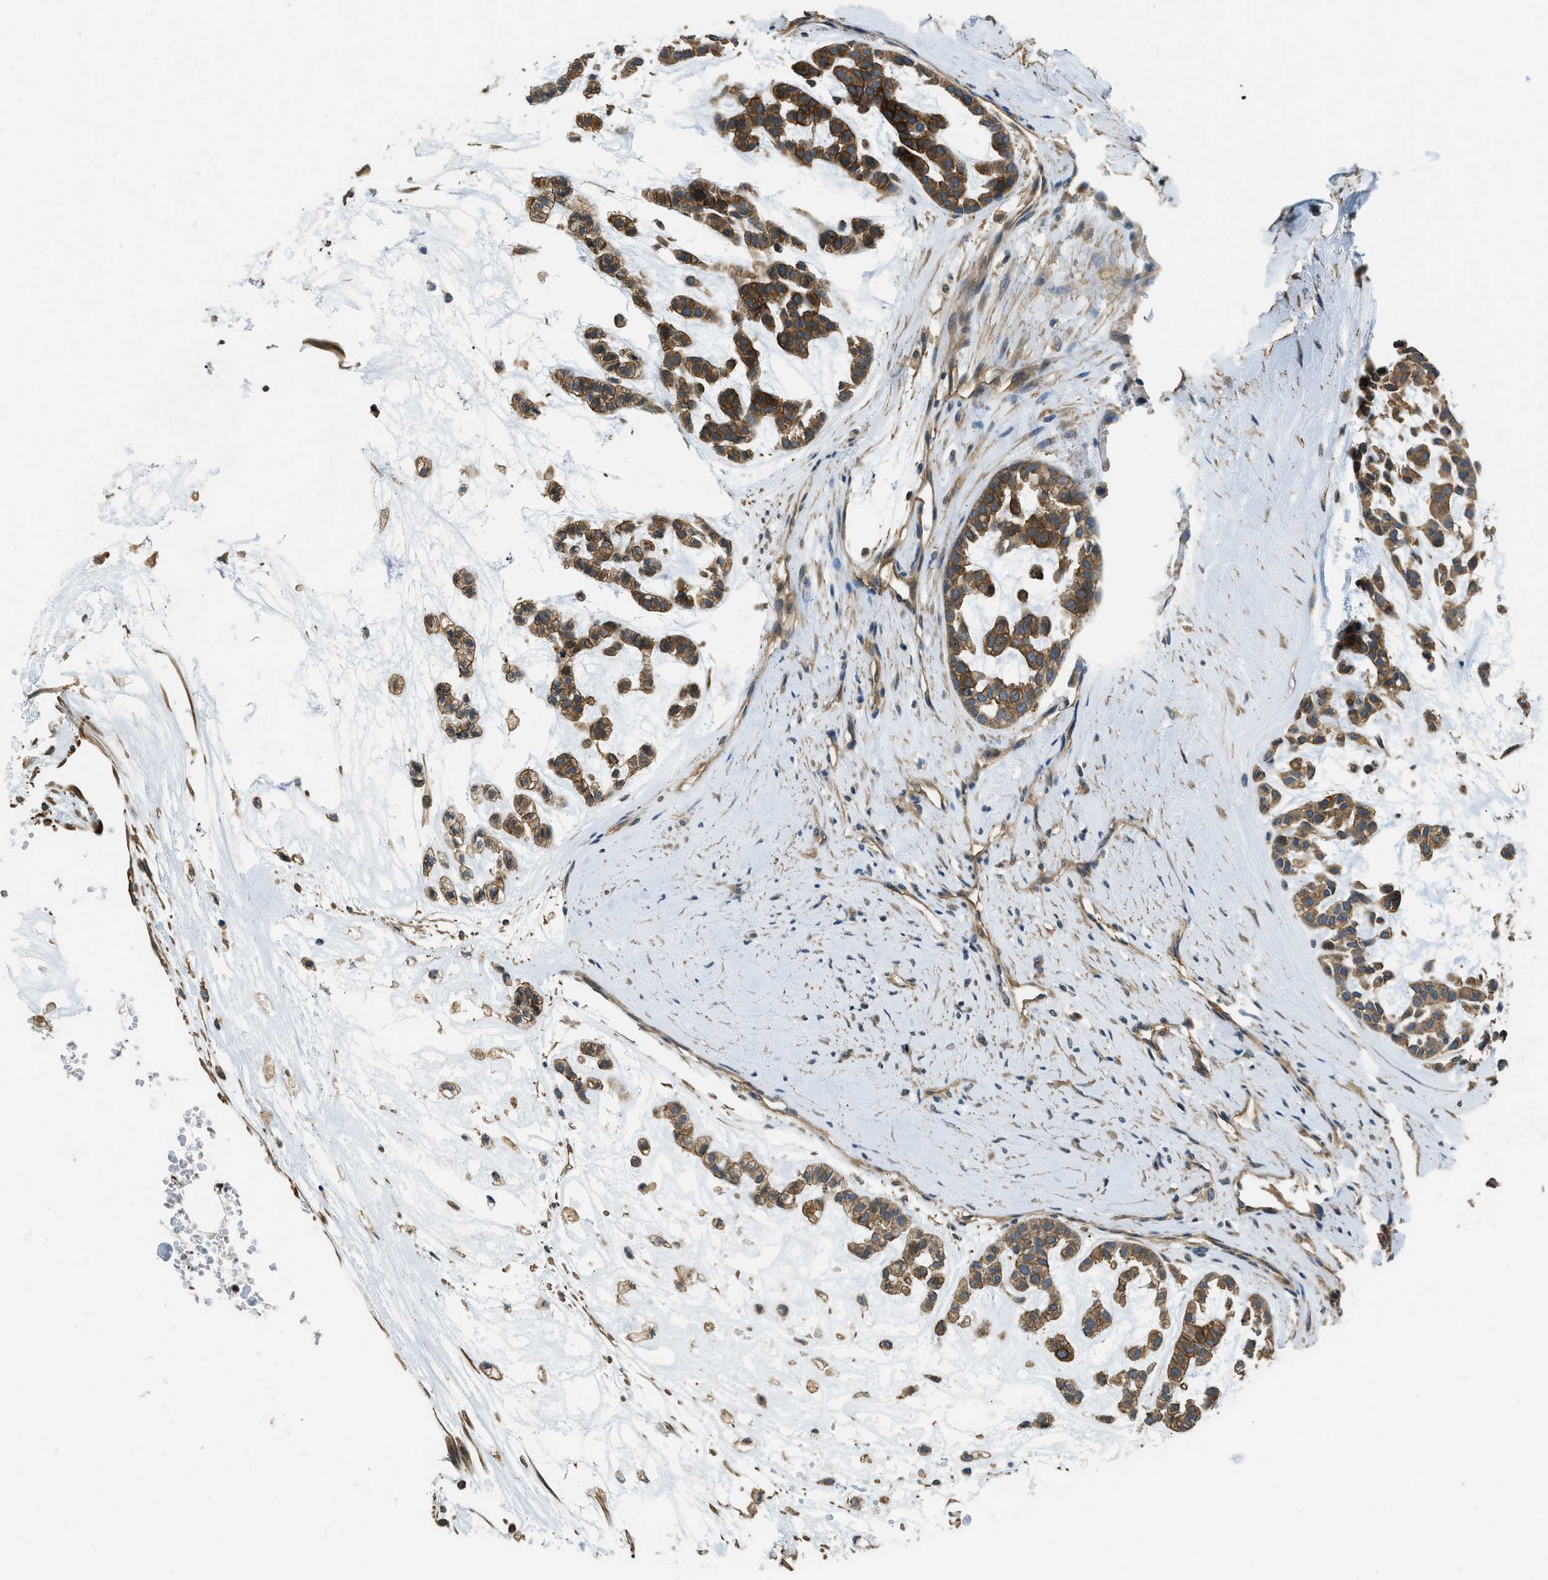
{"staining": {"intensity": "strong", "quantity": ">75%", "location": "cytoplasmic/membranous"}, "tissue": "head and neck cancer", "cell_type": "Tumor cells", "image_type": "cancer", "snomed": [{"axis": "morphology", "description": "Adenocarcinoma, NOS"}, {"axis": "morphology", "description": "Adenoma, NOS"}, {"axis": "topography", "description": "Head-Neck"}], "caption": "This micrograph demonstrates immunohistochemistry staining of adenoma (head and neck), with high strong cytoplasmic/membranous expression in about >75% of tumor cells.", "gene": "CGN", "patient": {"sex": "female", "age": 55}}